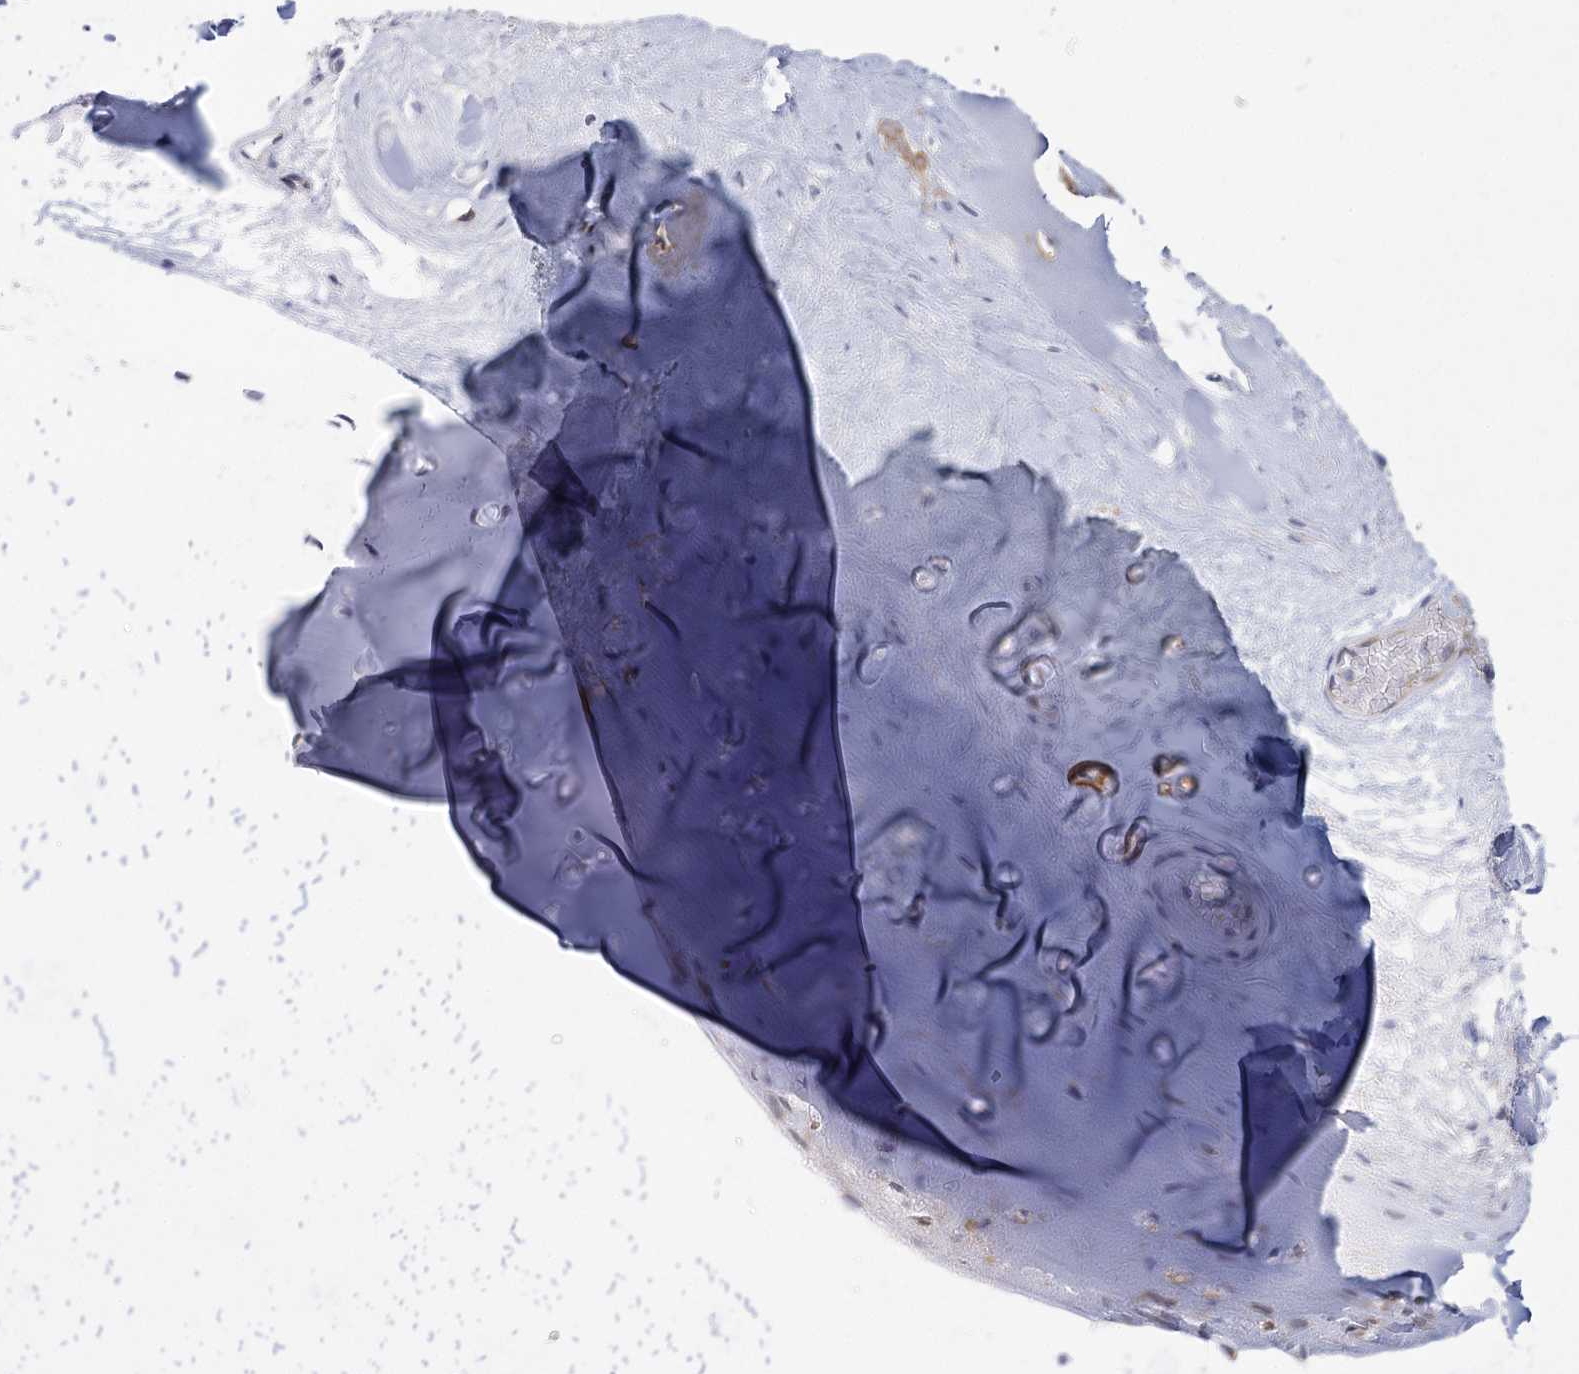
{"staining": {"intensity": "negative", "quantity": "none", "location": "none"}, "tissue": "adipose tissue", "cell_type": "Adipocytes", "image_type": "normal", "snomed": [{"axis": "morphology", "description": "Normal tissue, NOS"}, {"axis": "morphology", "description": "Basal cell carcinoma"}, {"axis": "topography", "description": "Cartilage tissue"}, {"axis": "topography", "description": "Nasopharynx"}, {"axis": "topography", "description": "Oral tissue"}], "caption": "Human adipose tissue stained for a protein using immunohistochemistry (IHC) displays no positivity in adipocytes.", "gene": "FAM76B", "patient": {"sex": "female", "age": 77}}